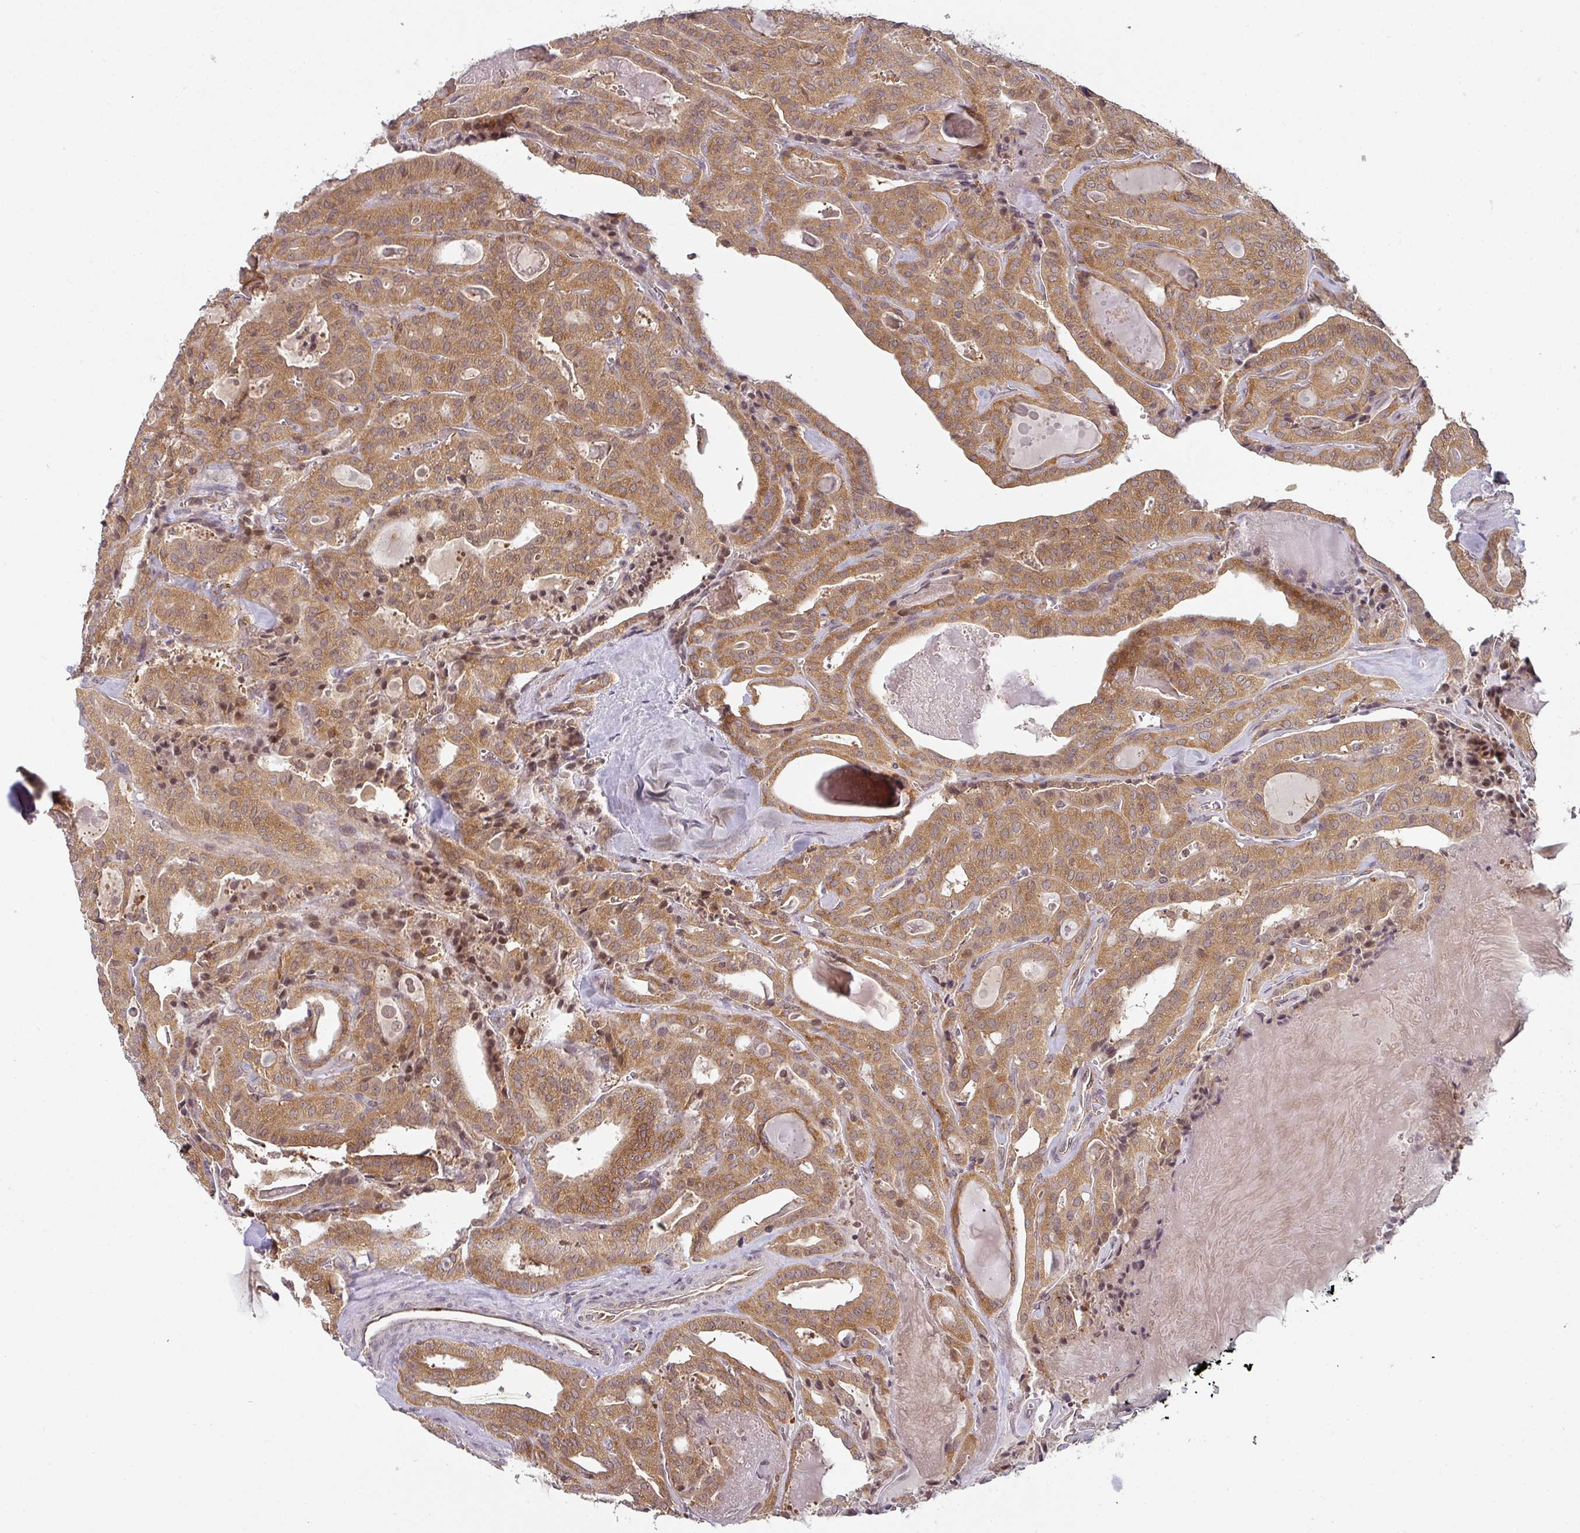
{"staining": {"intensity": "moderate", "quantity": ">75%", "location": "cytoplasmic/membranous"}, "tissue": "thyroid cancer", "cell_type": "Tumor cells", "image_type": "cancer", "snomed": [{"axis": "morphology", "description": "Papillary adenocarcinoma, NOS"}, {"axis": "topography", "description": "Thyroid gland"}], "caption": "Papillary adenocarcinoma (thyroid) was stained to show a protein in brown. There is medium levels of moderate cytoplasmic/membranous expression in approximately >75% of tumor cells.", "gene": "MRPS16", "patient": {"sex": "male", "age": 52}}